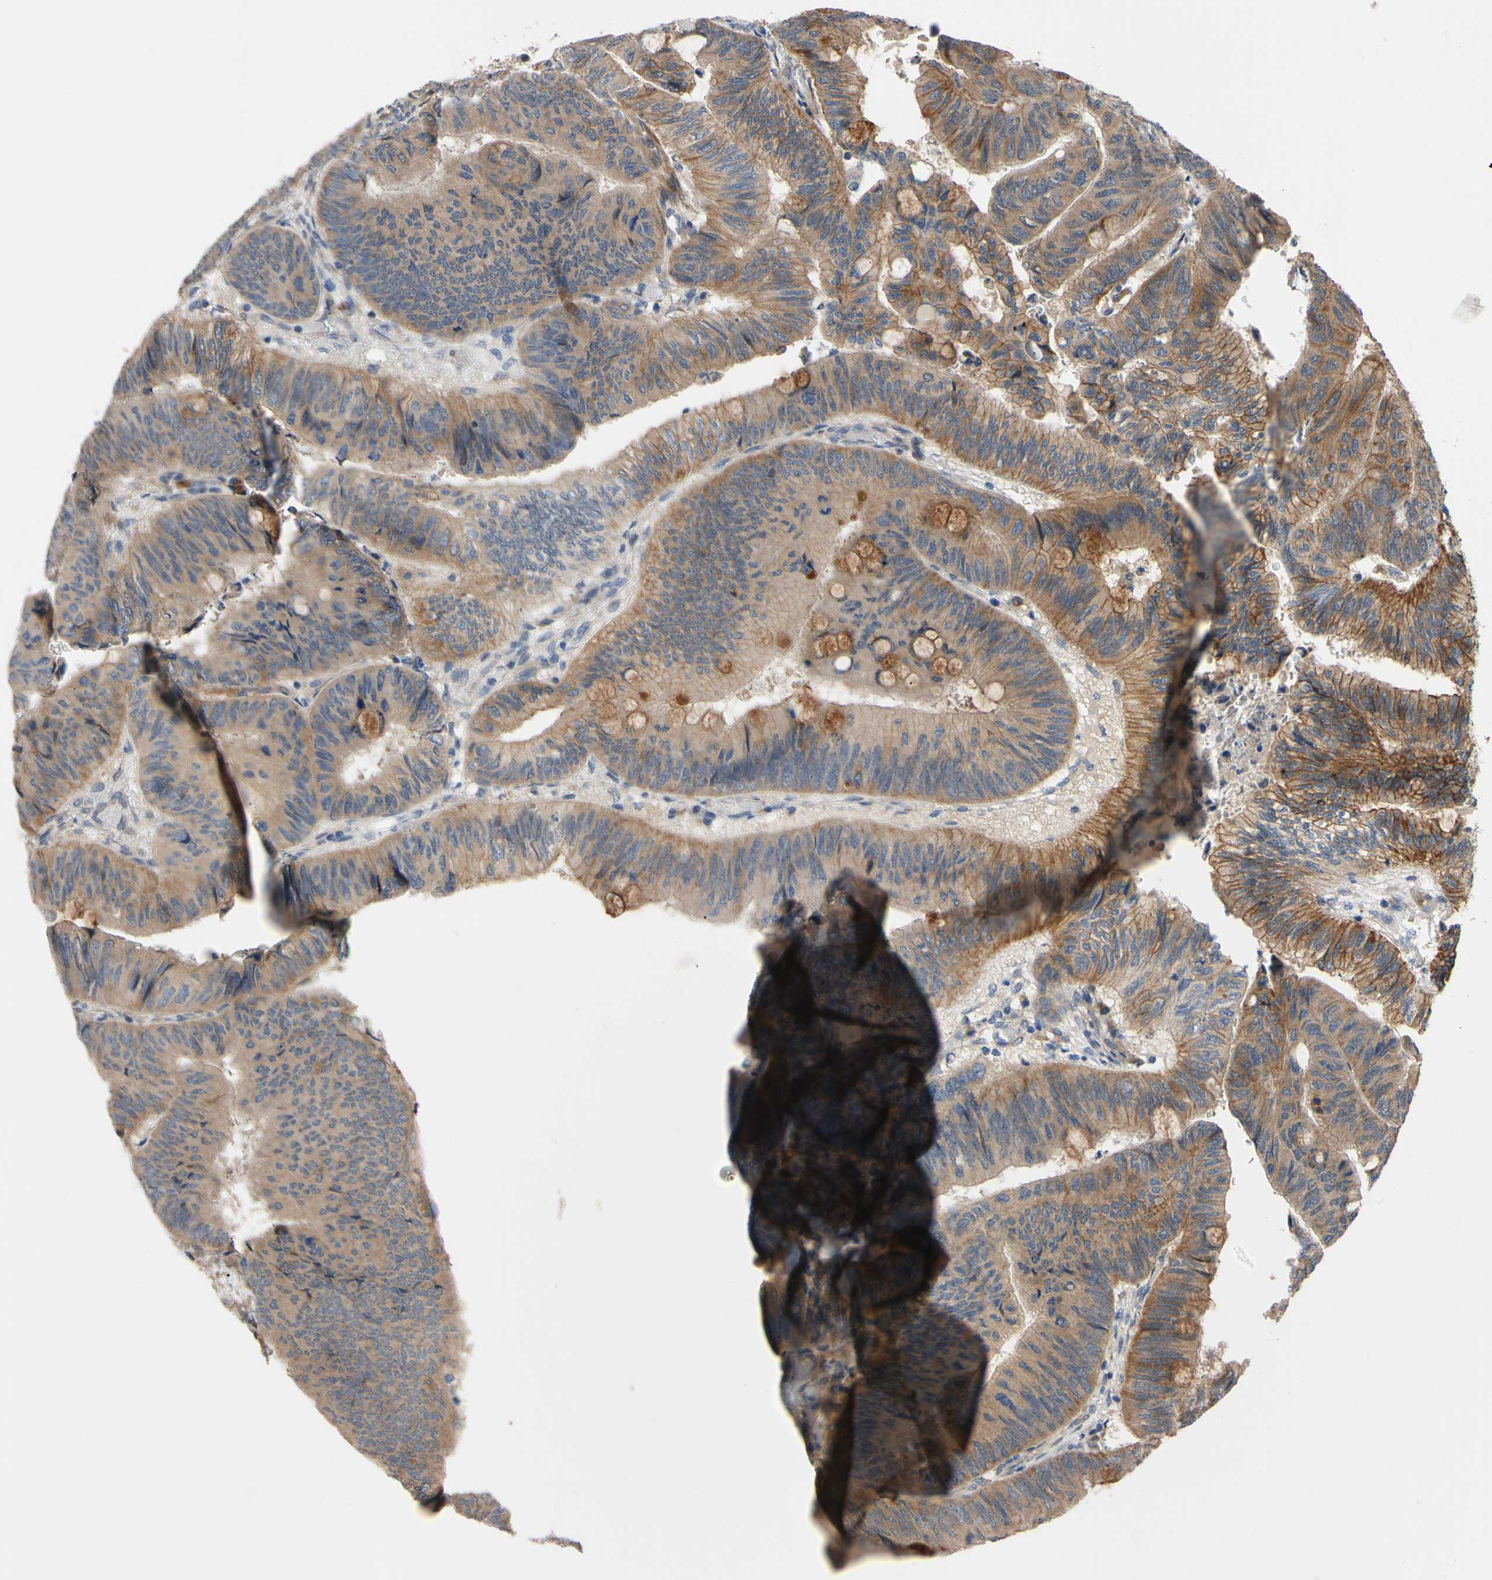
{"staining": {"intensity": "moderate", "quantity": ">75%", "location": "cytoplasmic/membranous"}, "tissue": "colorectal cancer", "cell_type": "Tumor cells", "image_type": "cancer", "snomed": [{"axis": "morphology", "description": "Normal tissue, NOS"}, {"axis": "morphology", "description": "Adenocarcinoma, NOS"}, {"axis": "topography", "description": "Rectum"}, {"axis": "topography", "description": "Peripheral nerve tissue"}], "caption": "A photomicrograph of colorectal cancer stained for a protein reveals moderate cytoplasmic/membranous brown staining in tumor cells.", "gene": "SVIL", "patient": {"sex": "male", "age": 92}}